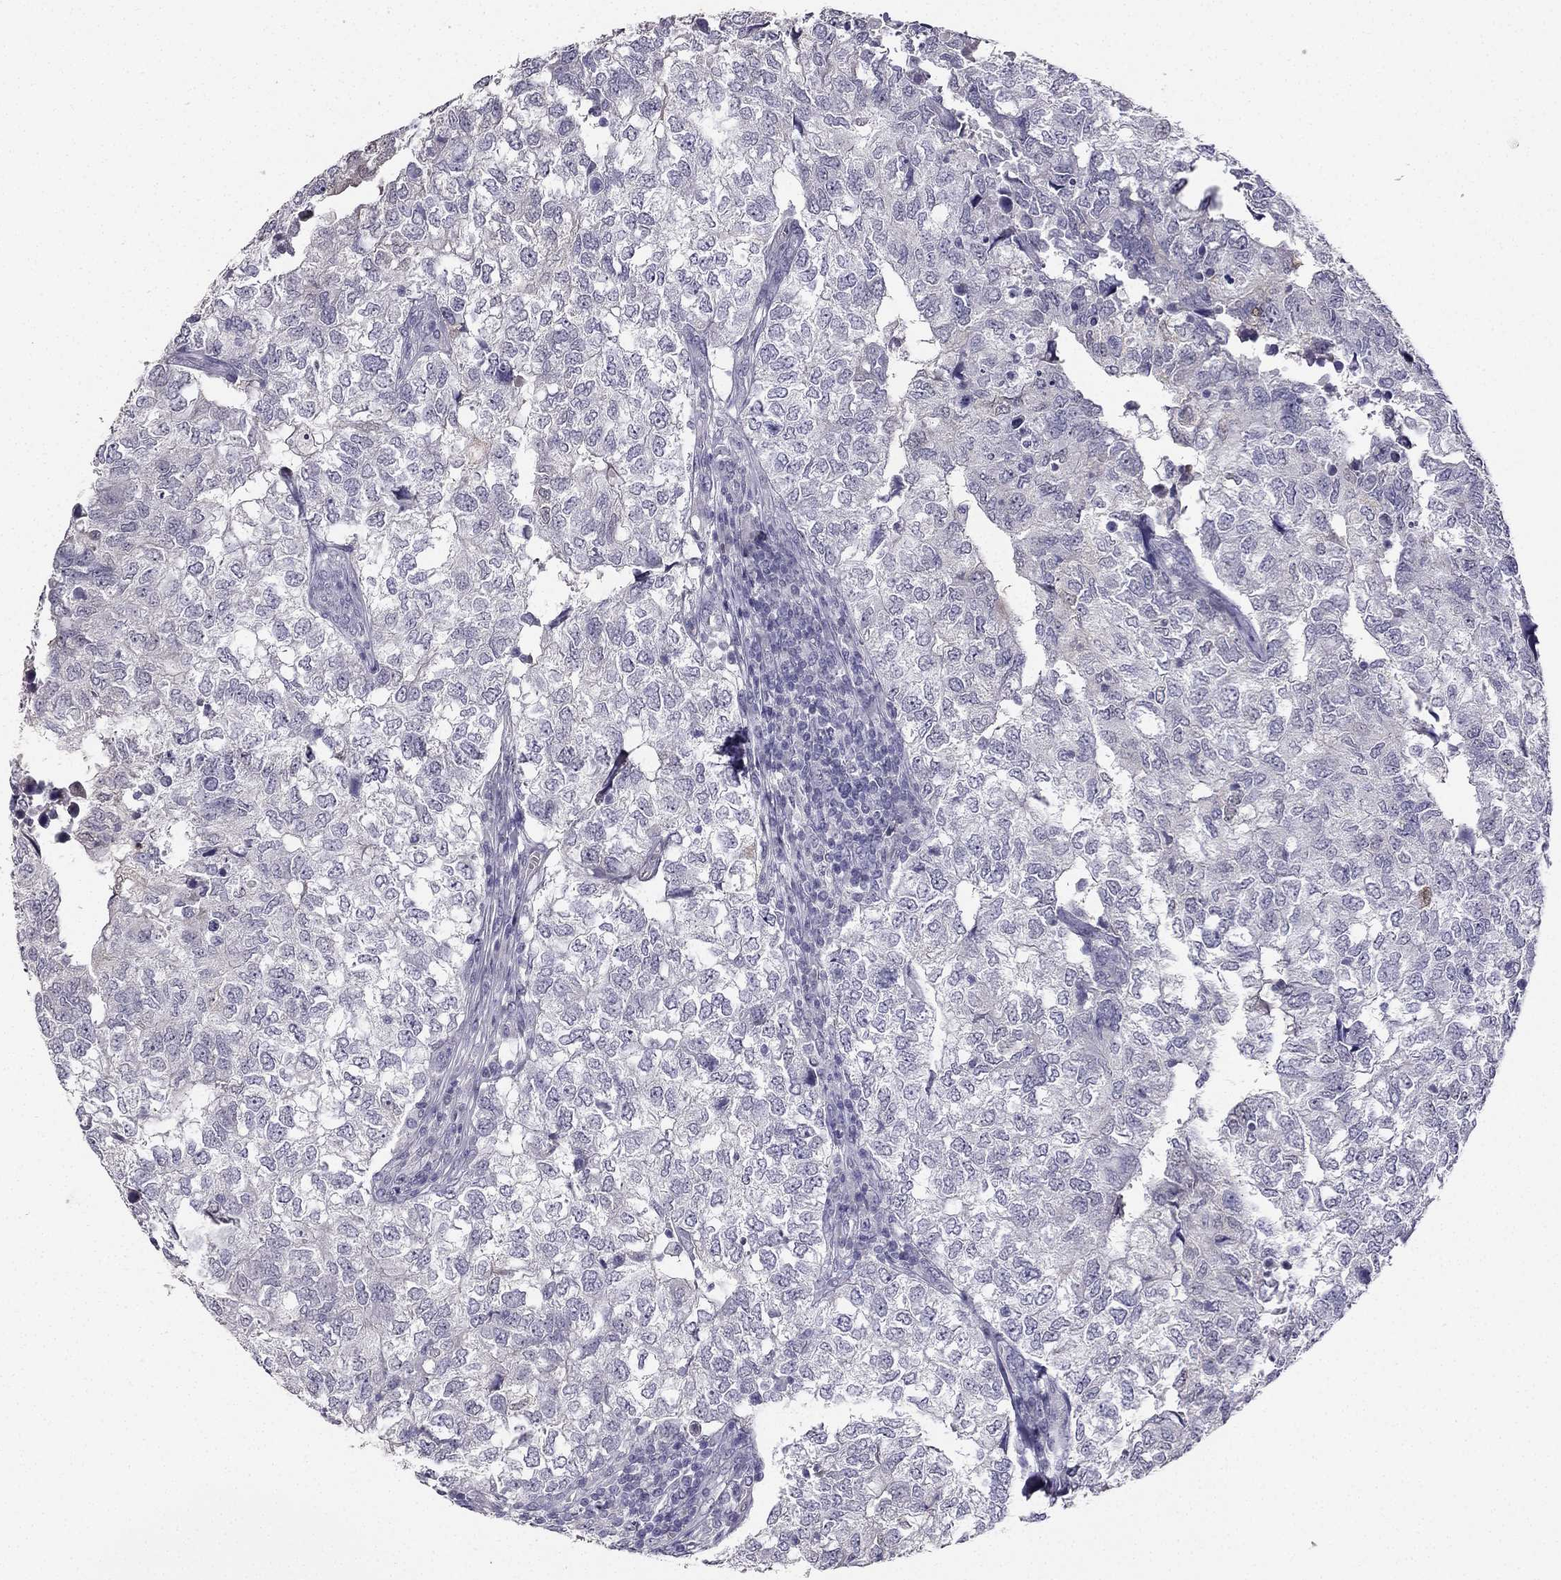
{"staining": {"intensity": "negative", "quantity": "none", "location": "none"}, "tissue": "breast cancer", "cell_type": "Tumor cells", "image_type": "cancer", "snomed": [{"axis": "morphology", "description": "Duct carcinoma"}, {"axis": "topography", "description": "Breast"}], "caption": "This is an IHC image of invasive ductal carcinoma (breast). There is no positivity in tumor cells.", "gene": "CALB2", "patient": {"sex": "female", "age": 30}}